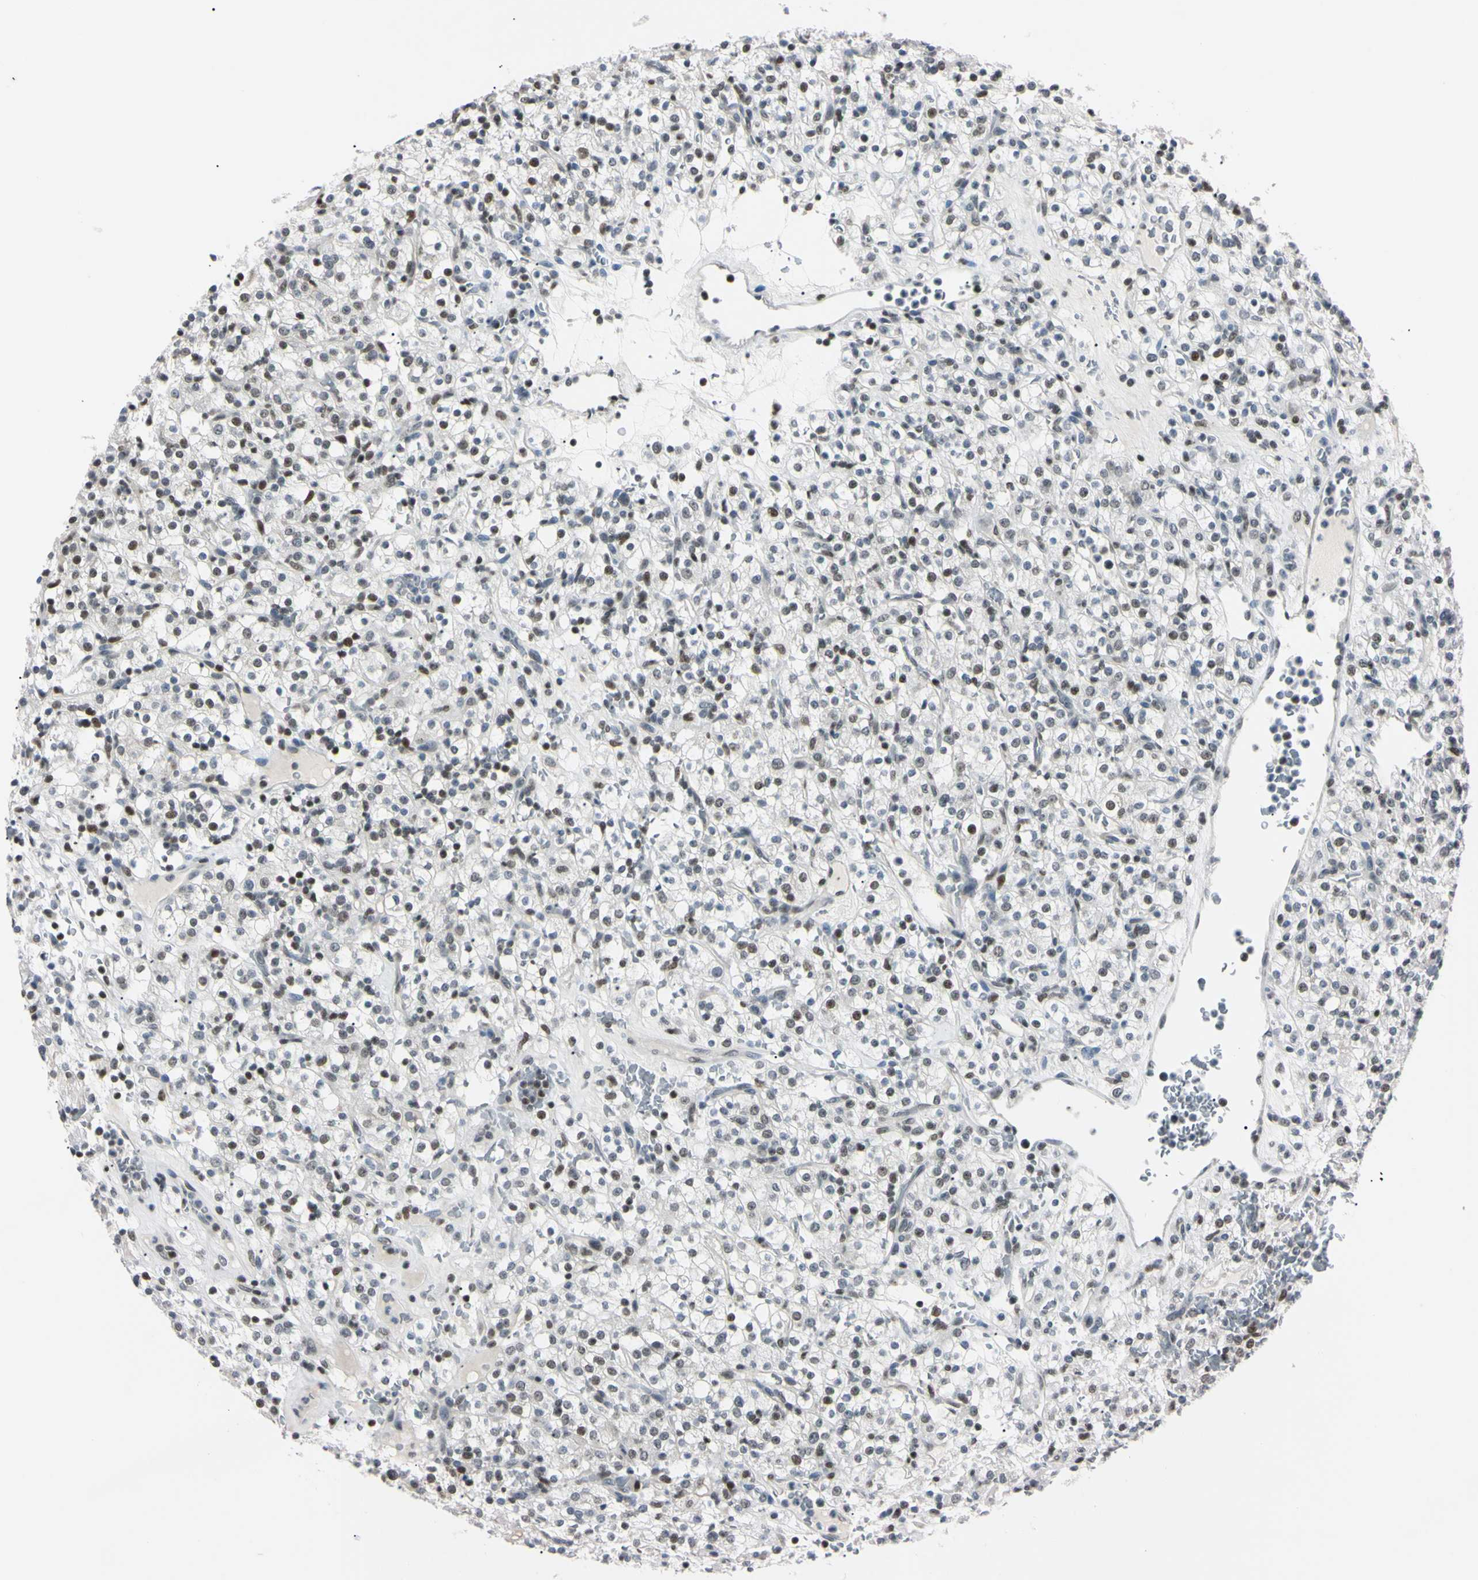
{"staining": {"intensity": "weak", "quantity": "25%-75%", "location": "nuclear"}, "tissue": "renal cancer", "cell_type": "Tumor cells", "image_type": "cancer", "snomed": [{"axis": "morphology", "description": "Normal tissue, NOS"}, {"axis": "morphology", "description": "Adenocarcinoma, NOS"}, {"axis": "topography", "description": "Kidney"}], "caption": "Brown immunohistochemical staining in renal cancer demonstrates weak nuclear staining in about 25%-75% of tumor cells.", "gene": "C1orf174", "patient": {"sex": "female", "age": 72}}